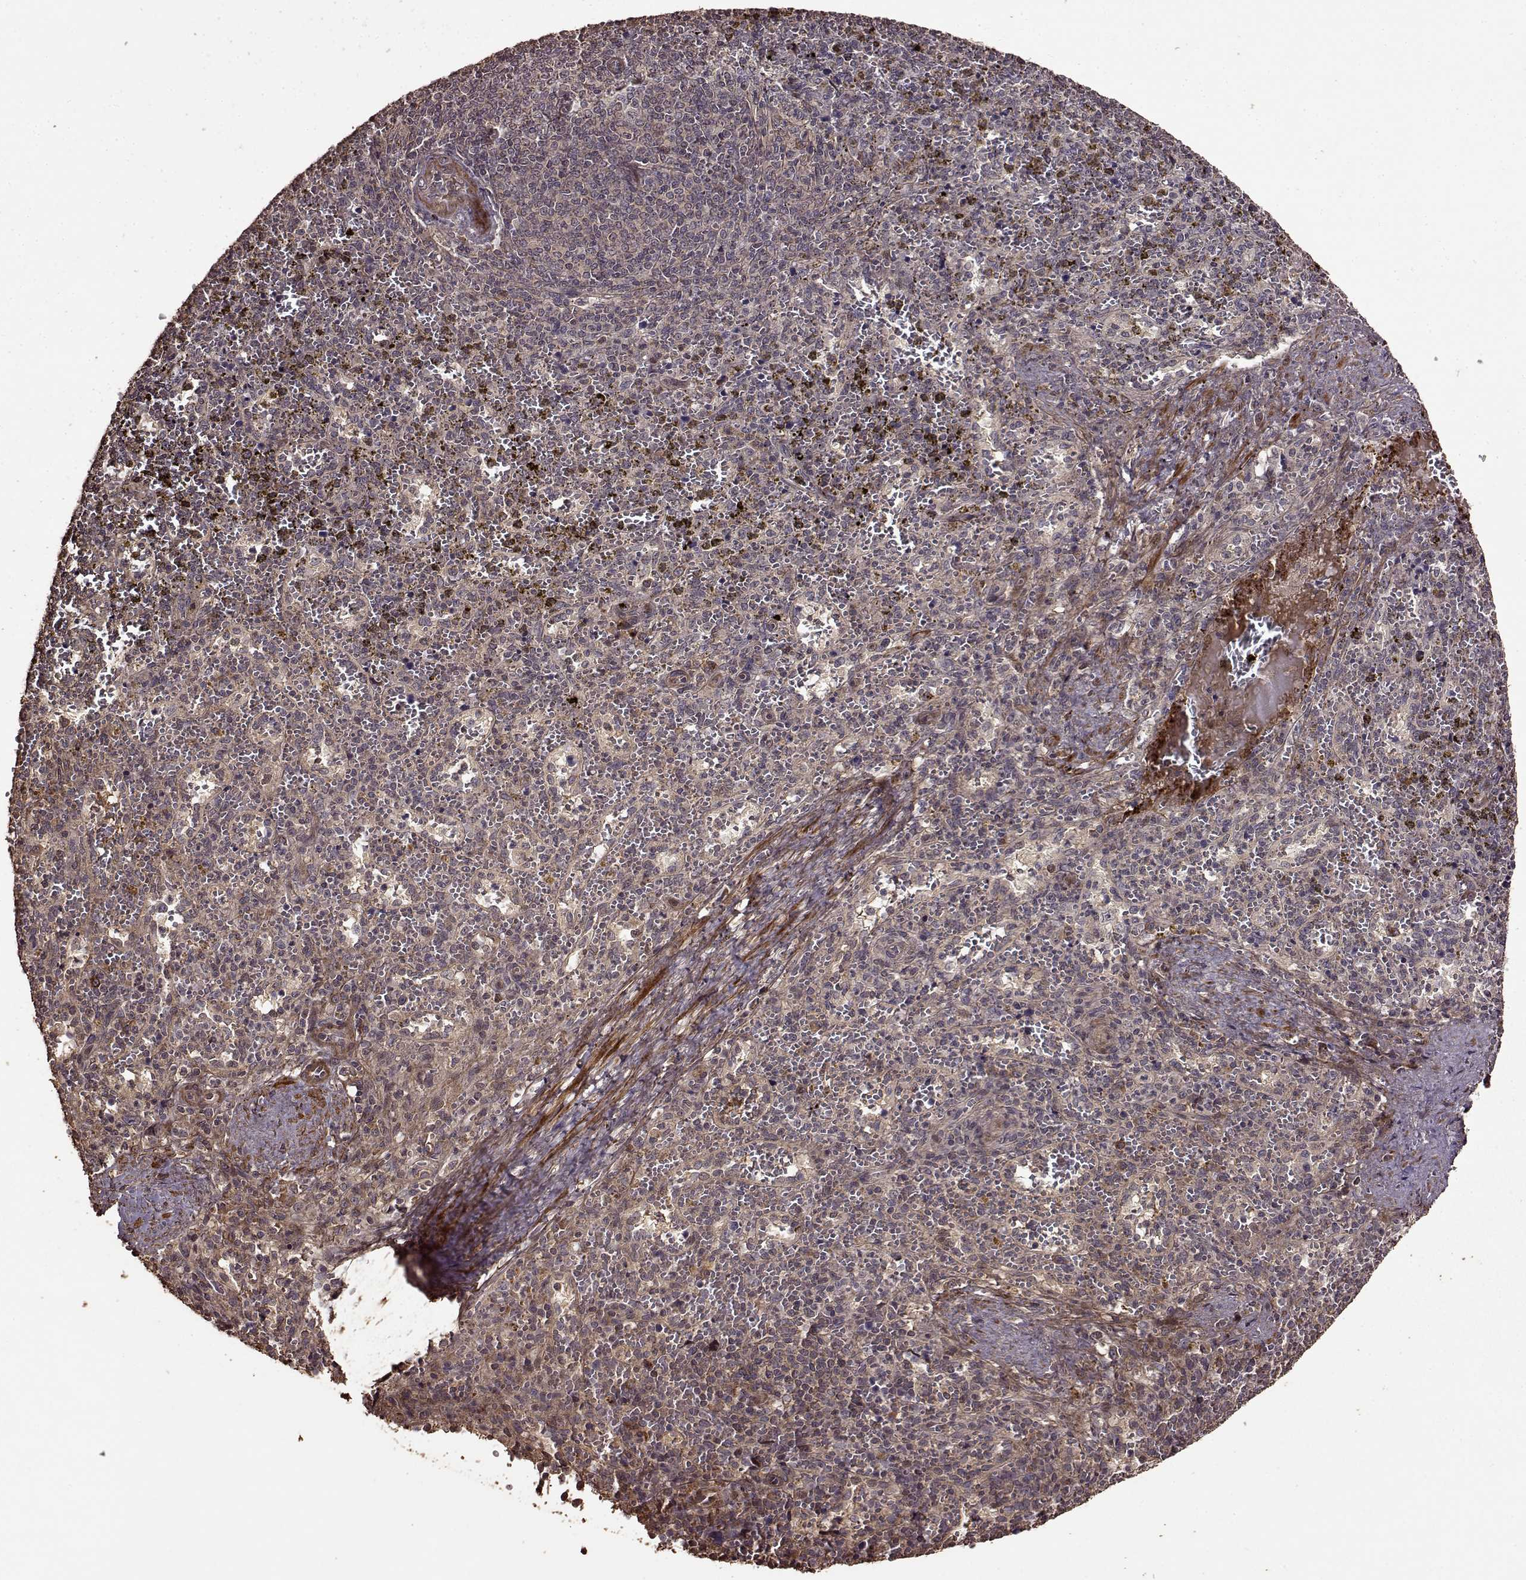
{"staining": {"intensity": "weak", "quantity": "<25%", "location": "cytoplasmic/membranous"}, "tissue": "spleen", "cell_type": "Cells in red pulp", "image_type": "normal", "snomed": [{"axis": "morphology", "description": "Normal tissue, NOS"}, {"axis": "topography", "description": "Spleen"}], "caption": "This is a image of immunohistochemistry (IHC) staining of unremarkable spleen, which shows no positivity in cells in red pulp.", "gene": "FBXW11", "patient": {"sex": "female", "age": 50}}